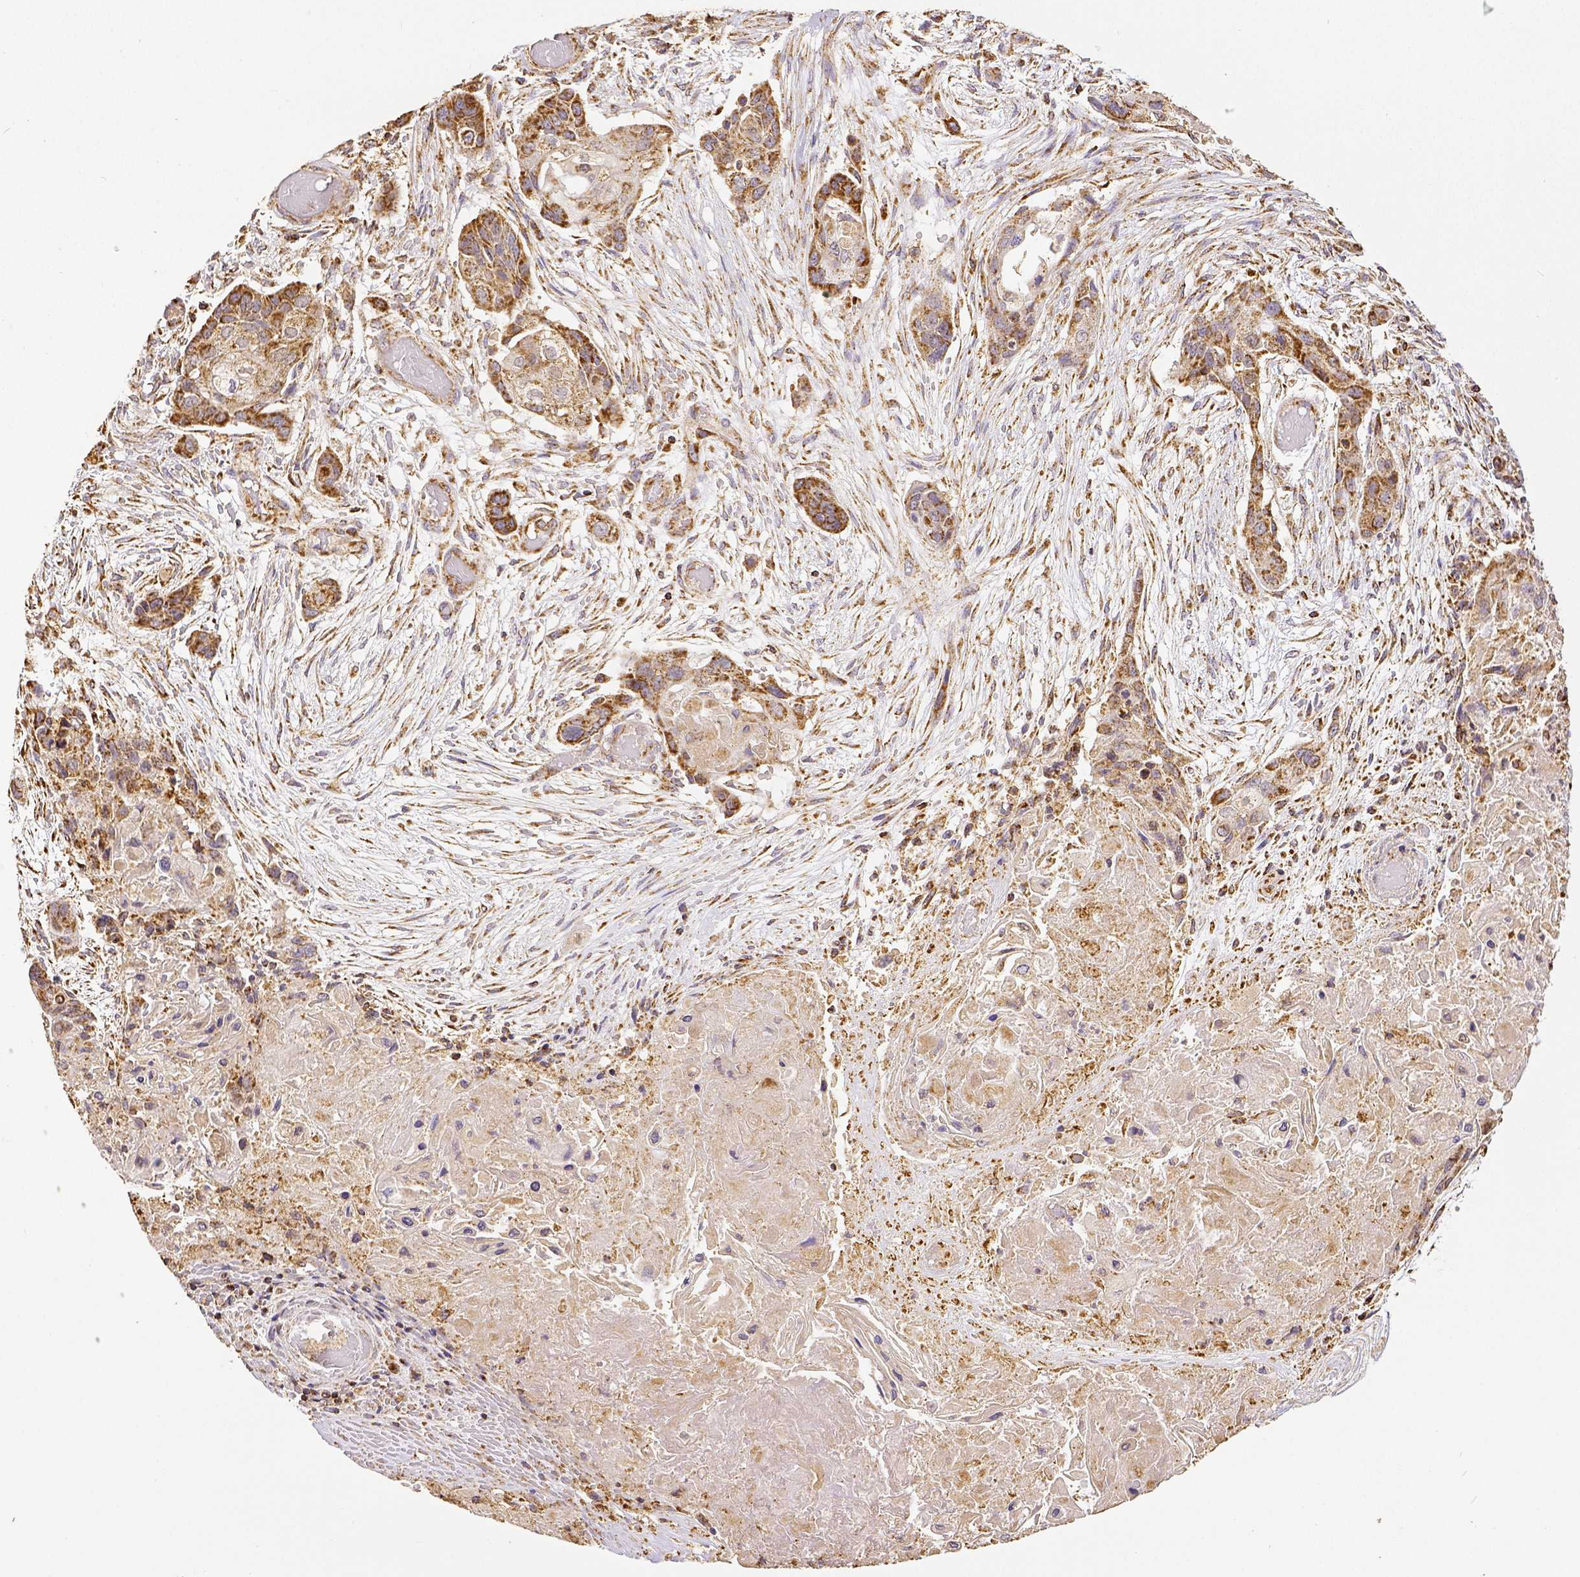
{"staining": {"intensity": "strong", "quantity": ">75%", "location": "cytoplasmic/membranous"}, "tissue": "lung cancer", "cell_type": "Tumor cells", "image_type": "cancer", "snomed": [{"axis": "morphology", "description": "Squamous cell carcinoma, NOS"}, {"axis": "topography", "description": "Lung"}], "caption": "Immunohistochemical staining of human lung squamous cell carcinoma displays high levels of strong cytoplasmic/membranous protein positivity in approximately >75% of tumor cells. Using DAB (3,3'-diaminobenzidine) (brown) and hematoxylin (blue) stains, captured at high magnification using brightfield microscopy.", "gene": "SDHB", "patient": {"sex": "male", "age": 69}}